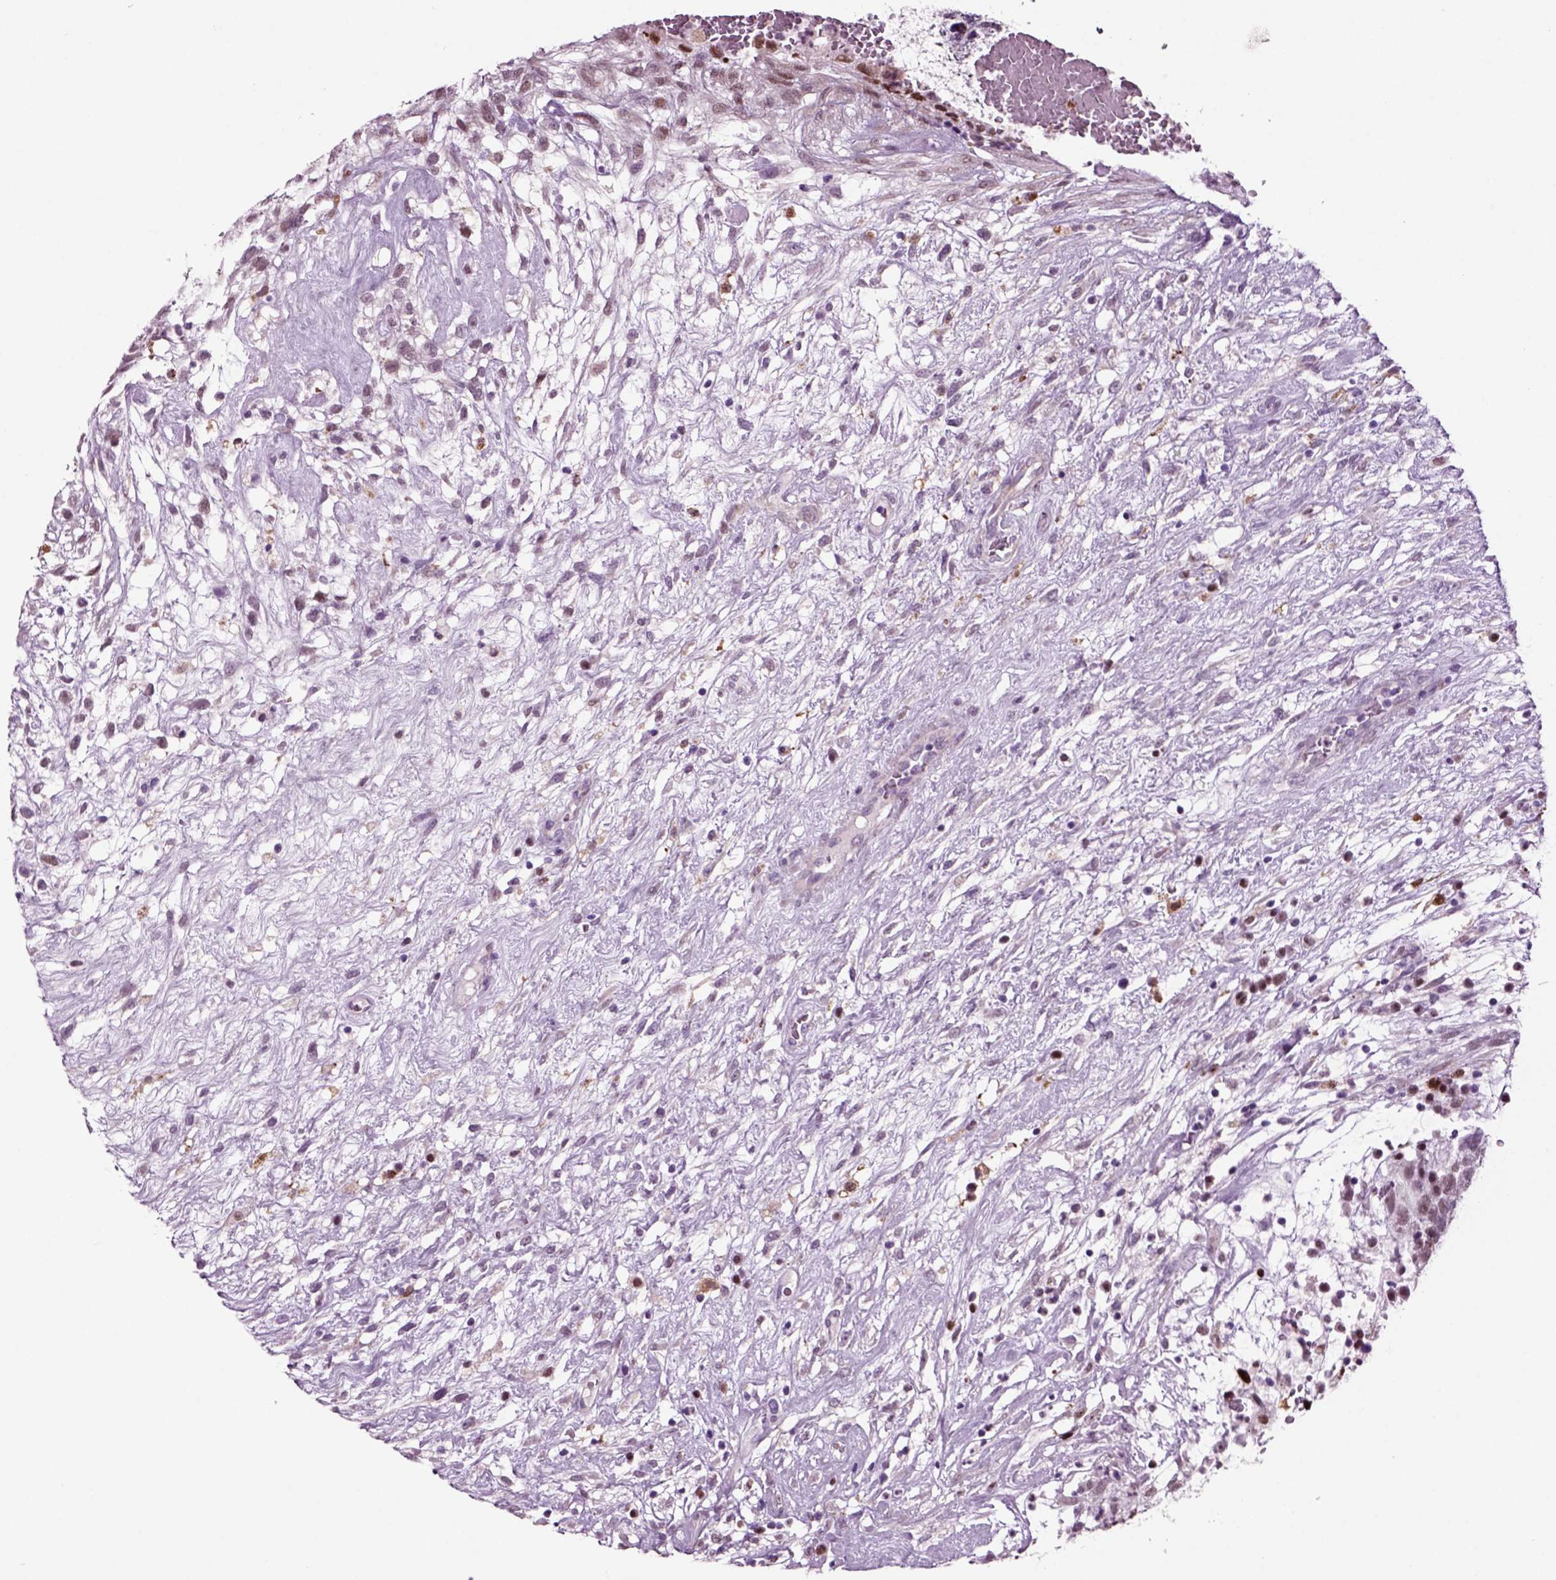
{"staining": {"intensity": "negative", "quantity": "none", "location": "none"}, "tissue": "testis cancer", "cell_type": "Tumor cells", "image_type": "cancer", "snomed": [{"axis": "morphology", "description": "Normal tissue, NOS"}, {"axis": "morphology", "description": "Carcinoma, Embryonal, NOS"}, {"axis": "topography", "description": "Testis"}], "caption": "Immunohistochemistry (IHC) image of testis cancer (embryonal carcinoma) stained for a protein (brown), which reveals no positivity in tumor cells.", "gene": "ARID3A", "patient": {"sex": "male", "age": 32}}